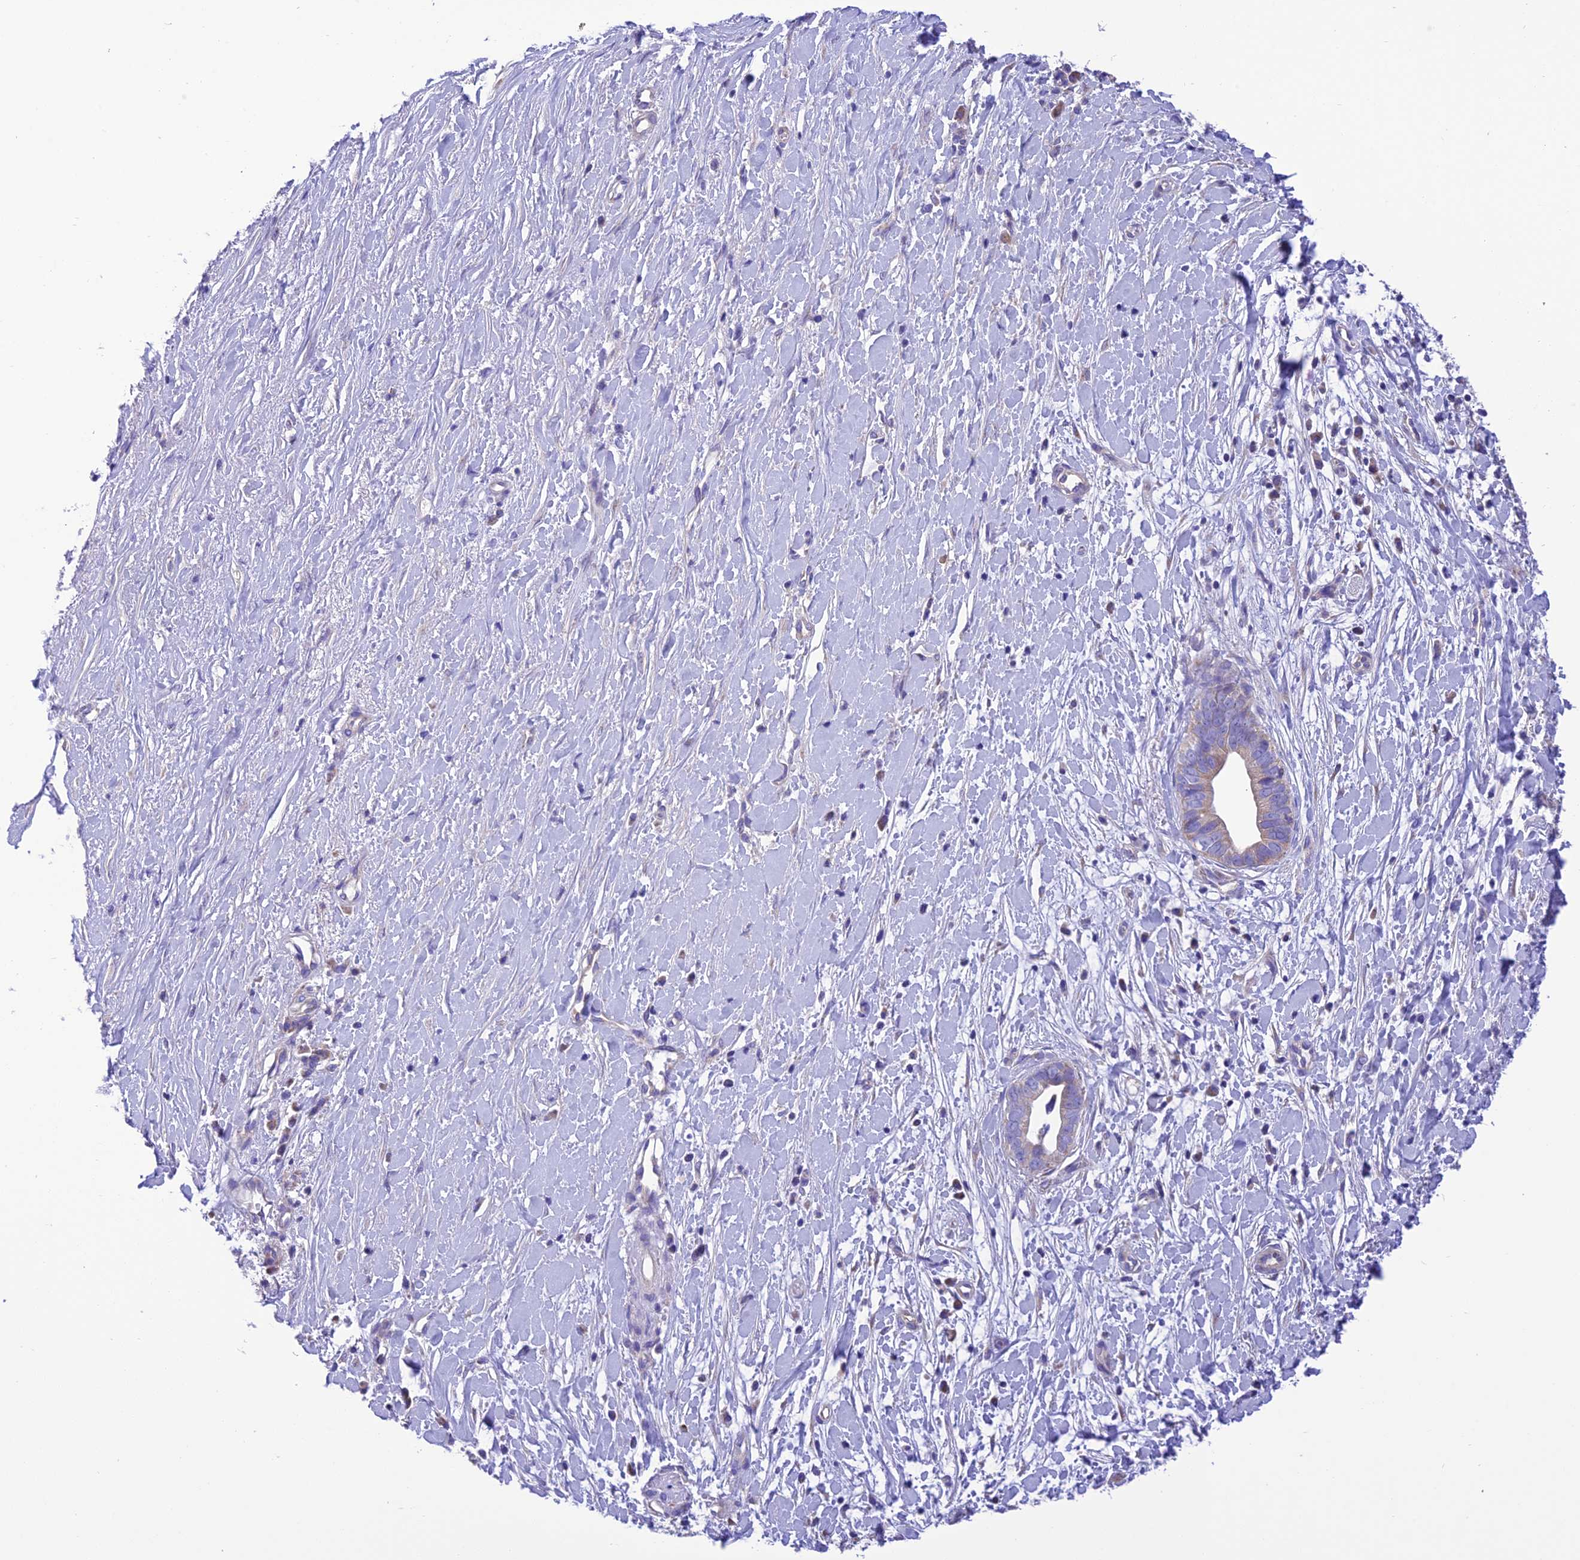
{"staining": {"intensity": "weak", "quantity": "<25%", "location": "cytoplasmic/membranous"}, "tissue": "liver cancer", "cell_type": "Tumor cells", "image_type": "cancer", "snomed": [{"axis": "morphology", "description": "Cholangiocarcinoma"}, {"axis": "topography", "description": "Liver"}], "caption": "The immunohistochemistry photomicrograph has no significant positivity in tumor cells of liver cancer tissue. (Brightfield microscopy of DAB immunohistochemistry (IHC) at high magnification).", "gene": "MAP3K12", "patient": {"sex": "female", "age": 79}}